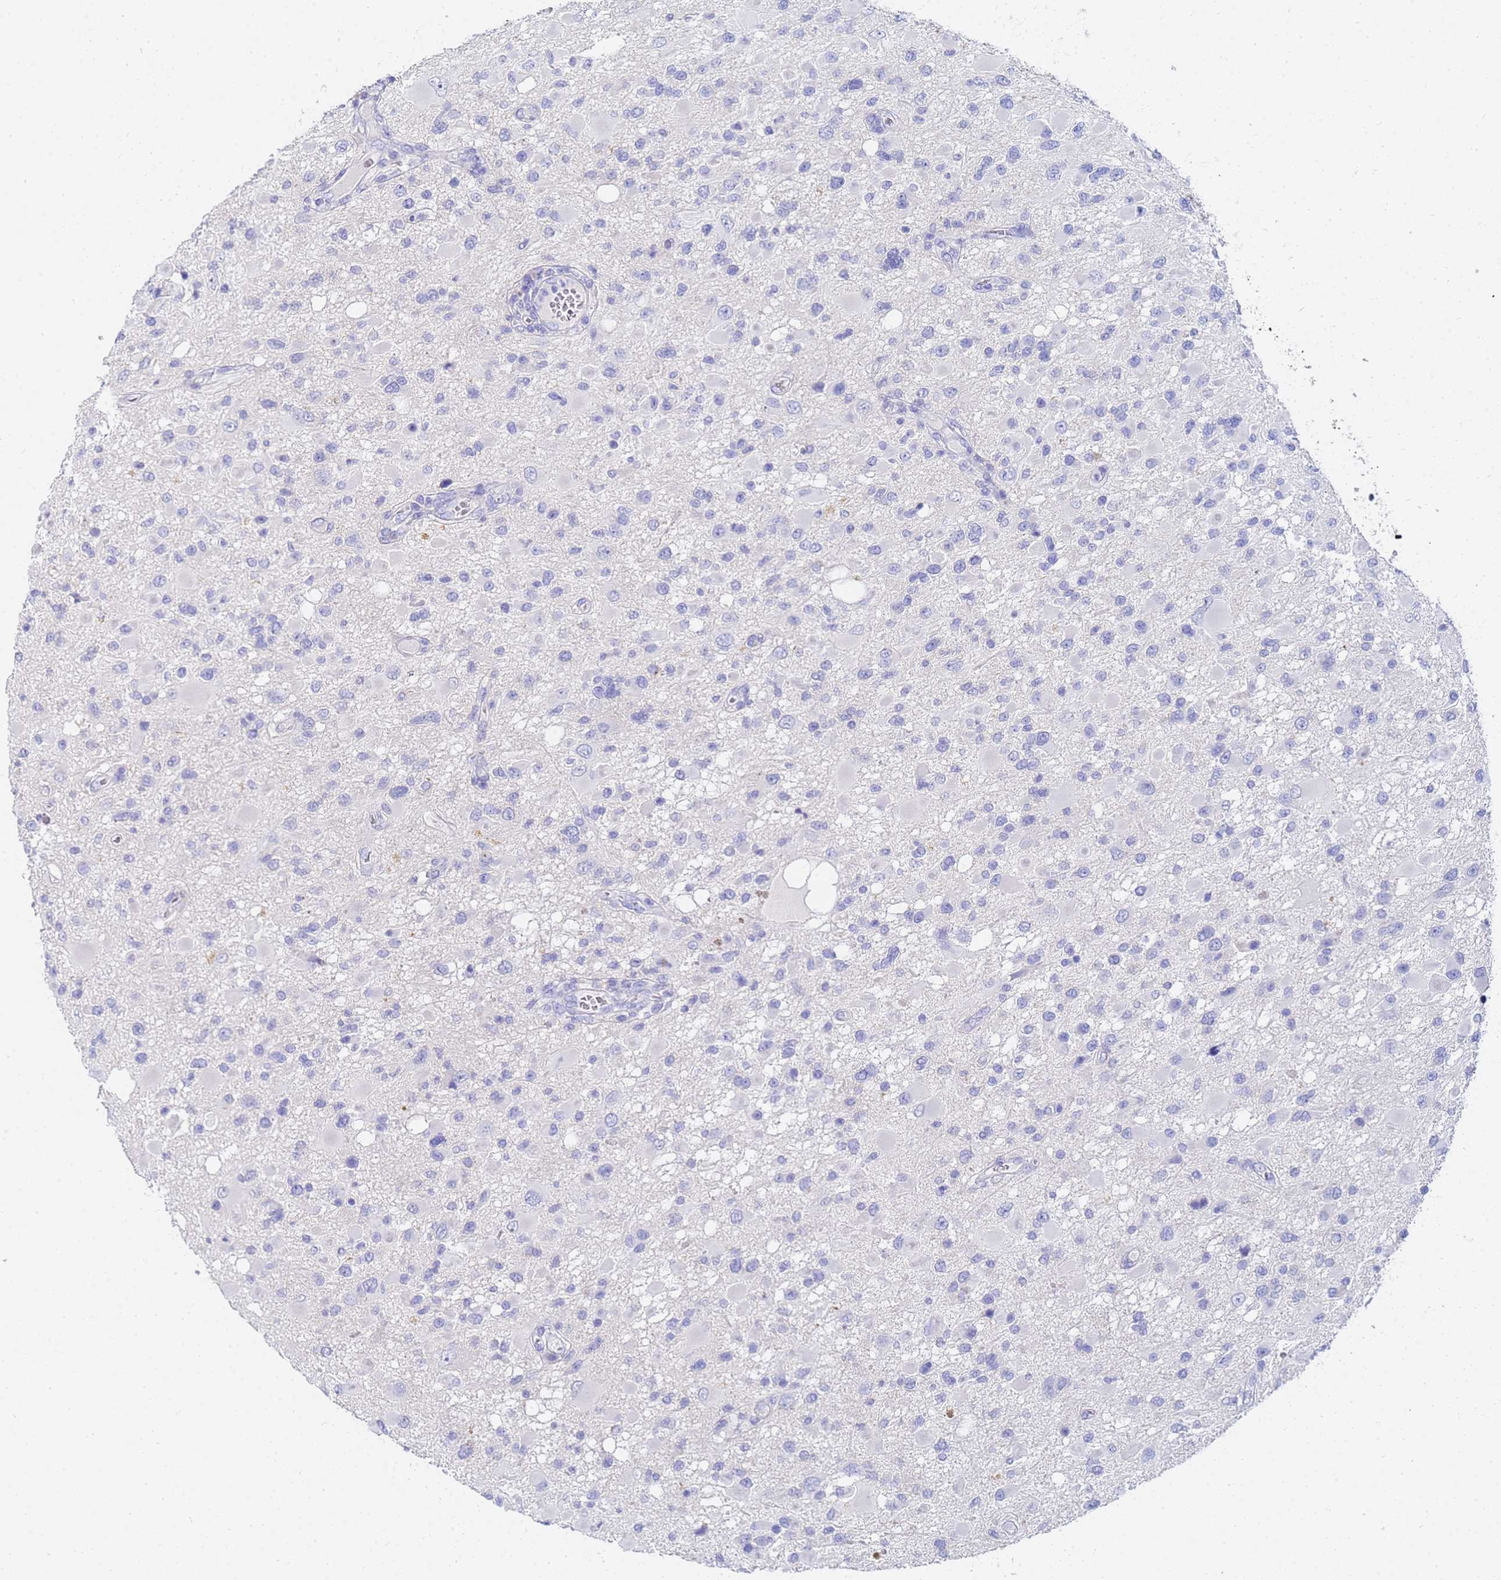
{"staining": {"intensity": "negative", "quantity": "none", "location": "none"}, "tissue": "glioma", "cell_type": "Tumor cells", "image_type": "cancer", "snomed": [{"axis": "morphology", "description": "Glioma, malignant, High grade"}, {"axis": "topography", "description": "Brain"}], "caption": "Immunohistochemistry (IHC) of human malignant glioma (high-grade) exhibits no staining in tumor cells.", "gene": "C2orf72", "patient": {"sex": "male", "age": 53}}